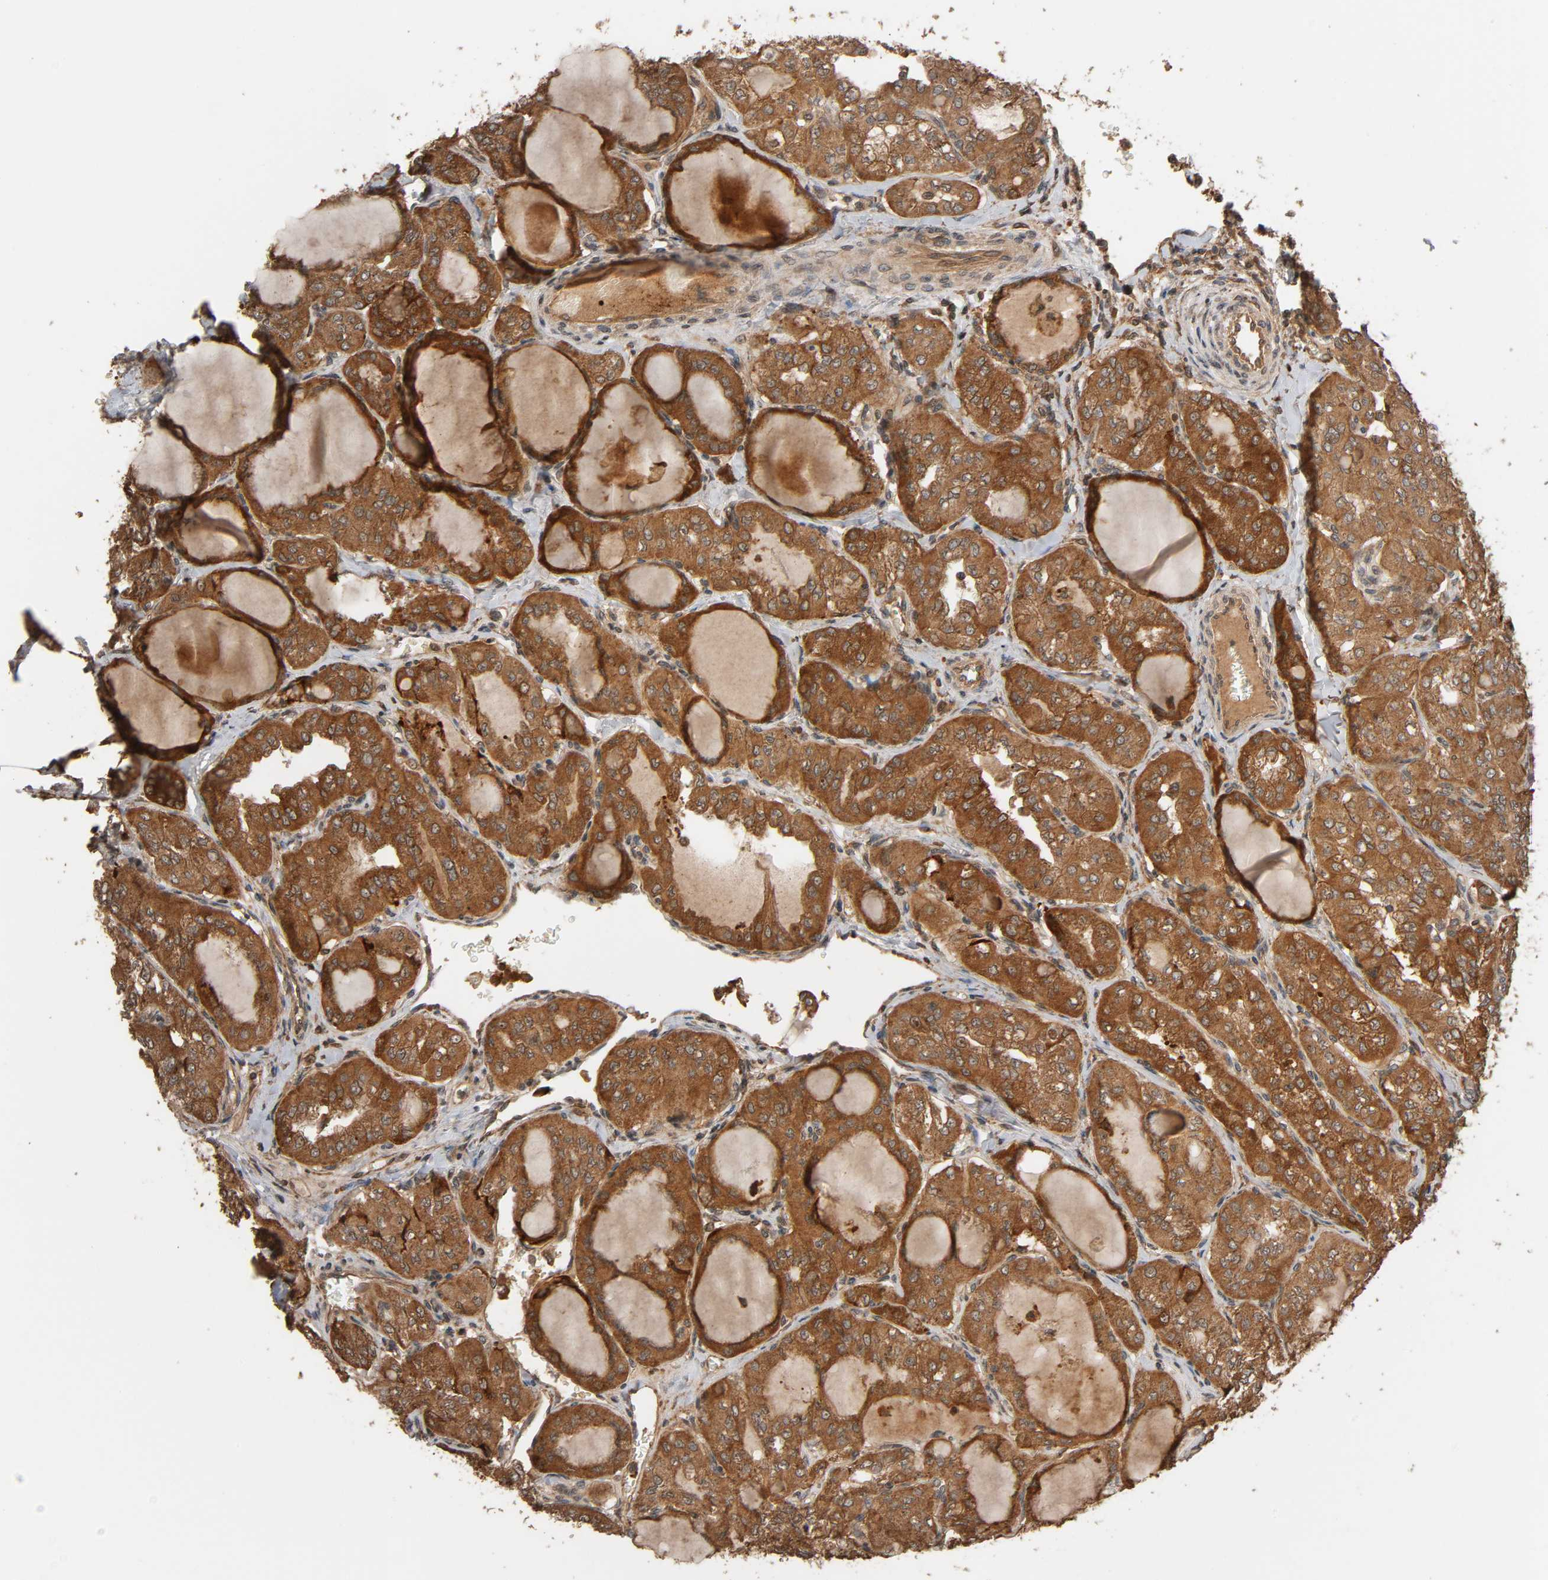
{"staining": {"intensity": "strong", "quantity": ">75%", "location": "cytoplasmic/membranous"}, "tissue": "thyroid cancer", "cell_type": "Tumor cells", "image_type": "cancer", "snomed": [{"axis": "morphology", "description": "Papillary adenocarcinoma, NOS"}, {"axis": "topography", "description": "Thyroid gland"}], "caption": "Immunohistochemical staining of thyroid cancer (papillary adenocarcinoma) demonstrates strong cytoplasmic/membranous protein staining in approximately >75% of tumor cells.", "gene": "MAP3K8", "patient": {"sex": "male", "age": 20}}